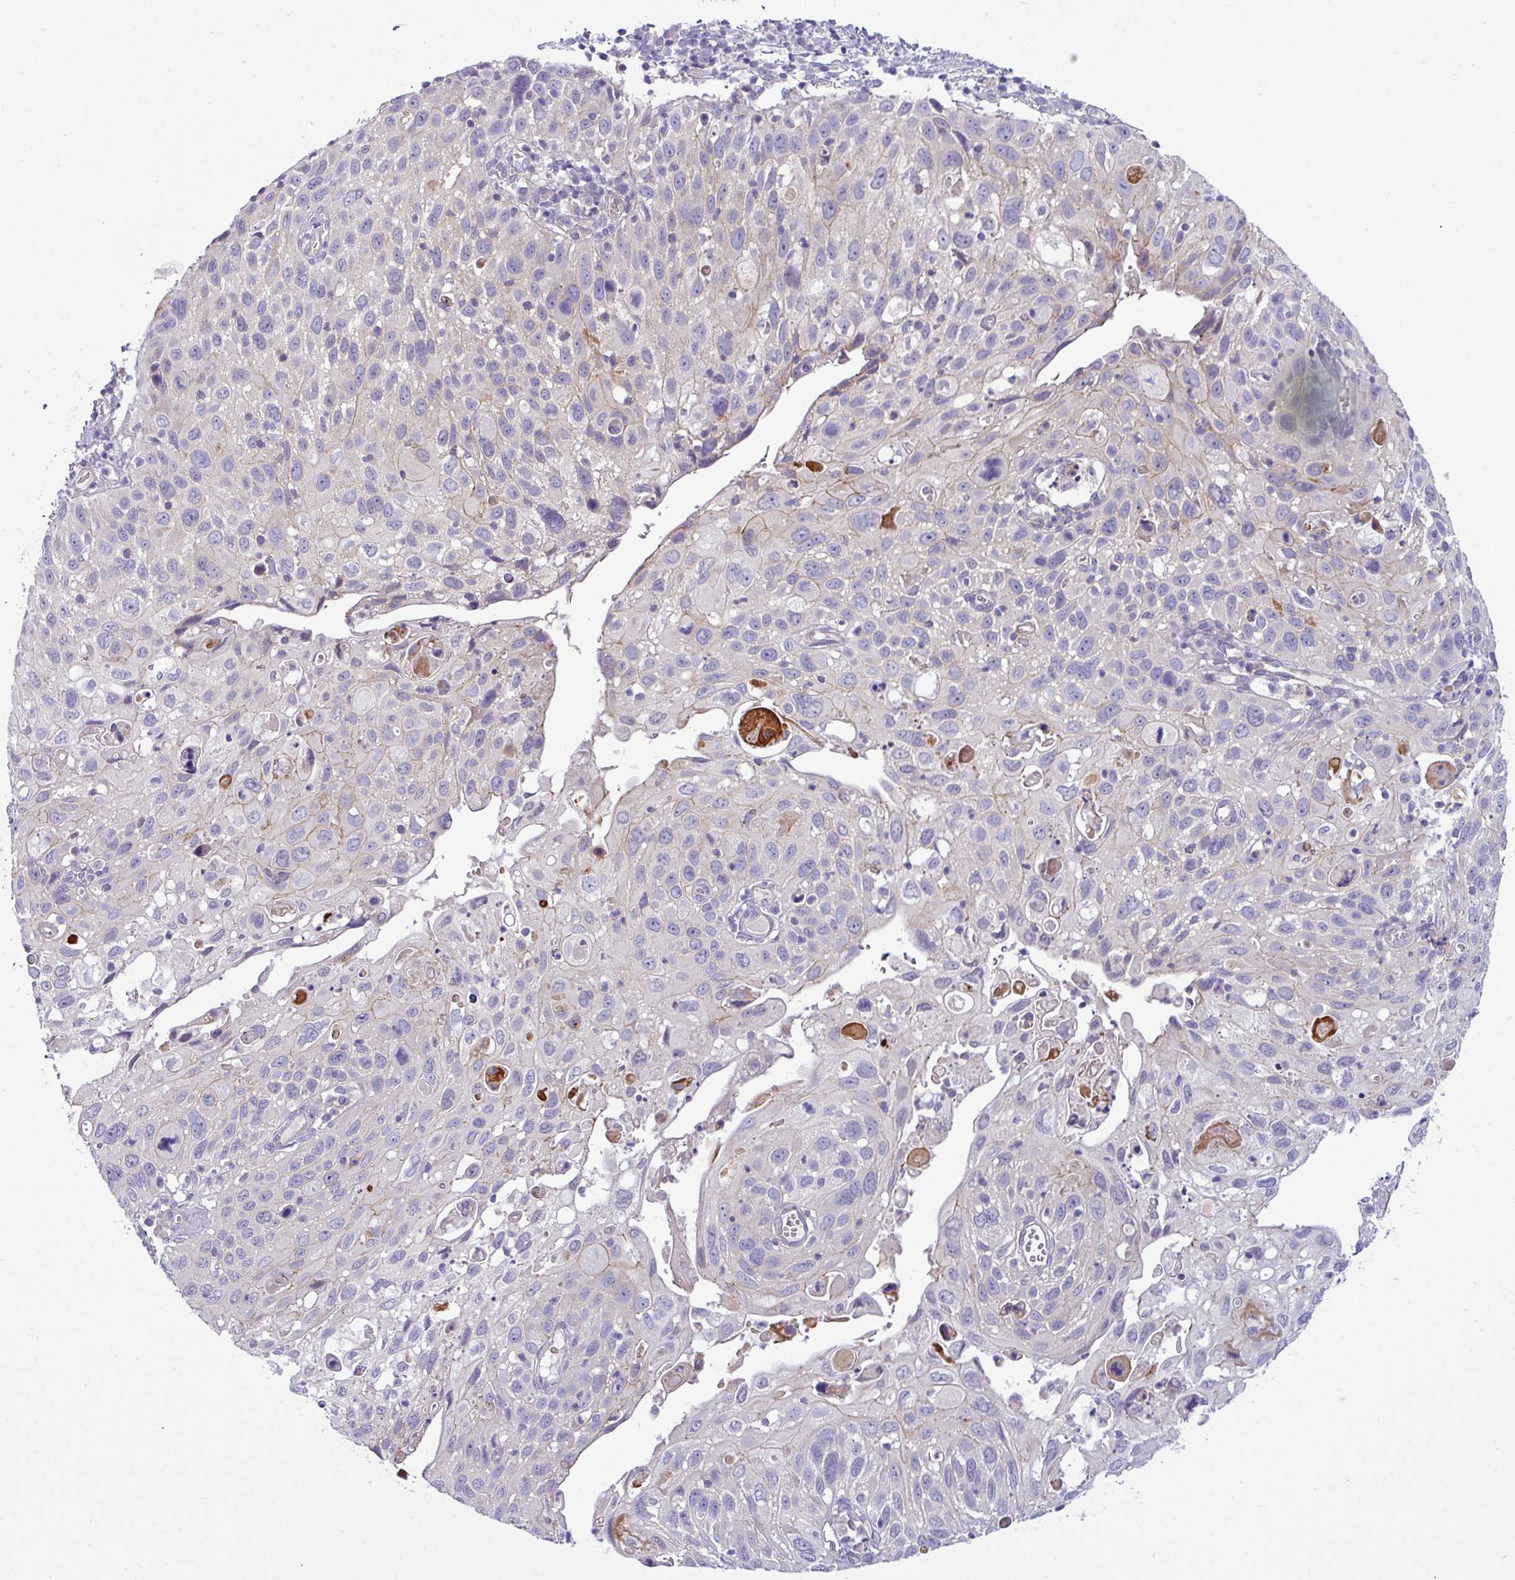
{"staining": {"intensity": "negative", "quantity": "none", "location": "none"}, "tissue": "cervical cancer", "cell_type": "Tumor cells", "image_type": "cancer", "snomed": [{"axis": "morphology", "description": "Squamous cell carcinoma, NOS"}, {"axis": "topography", "description": "Cervix"}], "caption": "Protein analysis of squamous cell carcinoma (cervical) demonstrates no significant staining in tumor cells.", "gene": "ACAP3", "patient": {"sex": "female", "age": 70}}